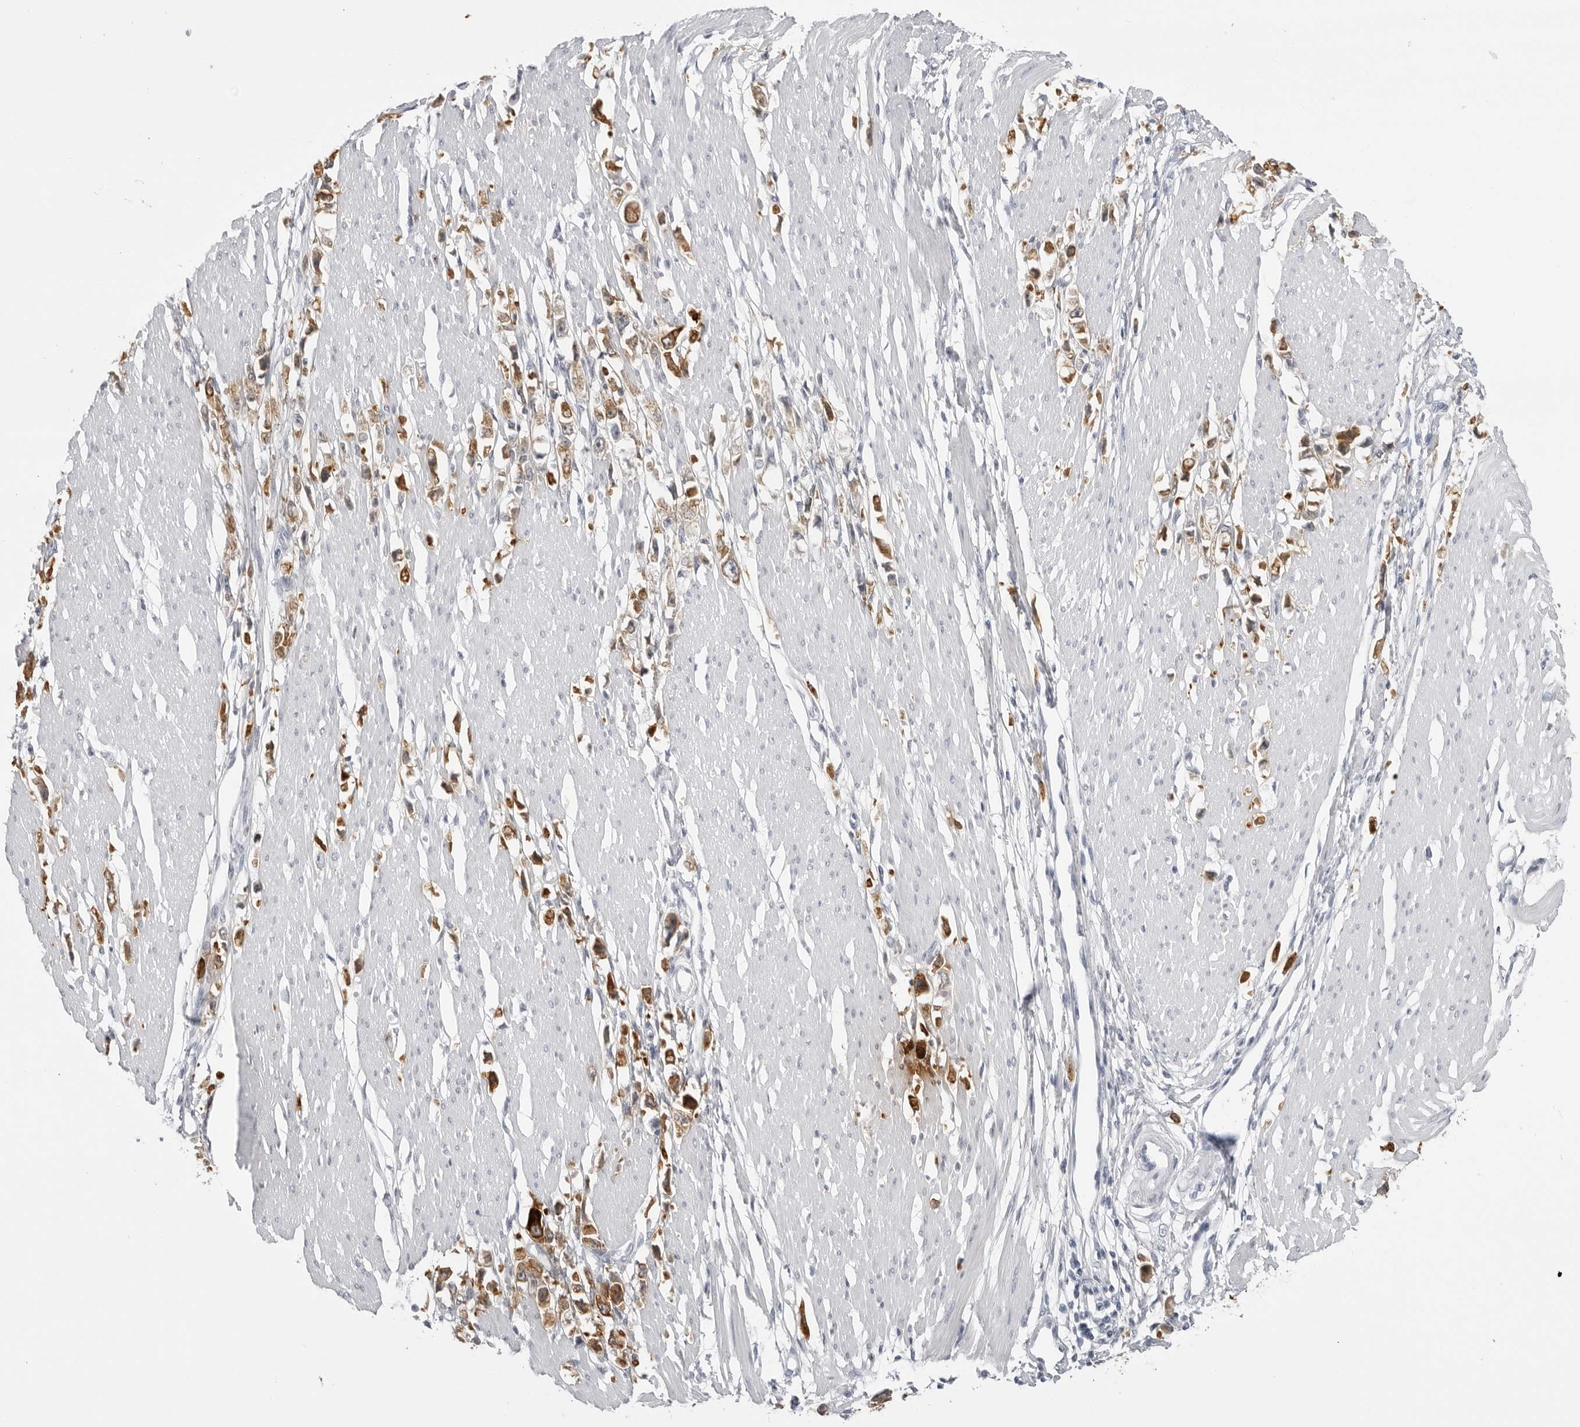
{"staining": {"intensity": "strong", "quantity": ">75%", "location": "cytoplasmic/membranous"}, "tissue": "stomach cancer", "cell_type": "Tumor cells", "image_type": "cancer", "snomed": [{"axis": "morphology", "description": "Adenocarcinoma, NOS"}, {"axis": "topography", "description": "Stomach"}], "caption": "This is an image of IHC staining of adenocarcinoma (stomach), which shows strong positivity in the cytoplasmic/membranous of tumor cells.", "gene": "SERPINF2", "patient": {"sex": "female", "age": 59}}